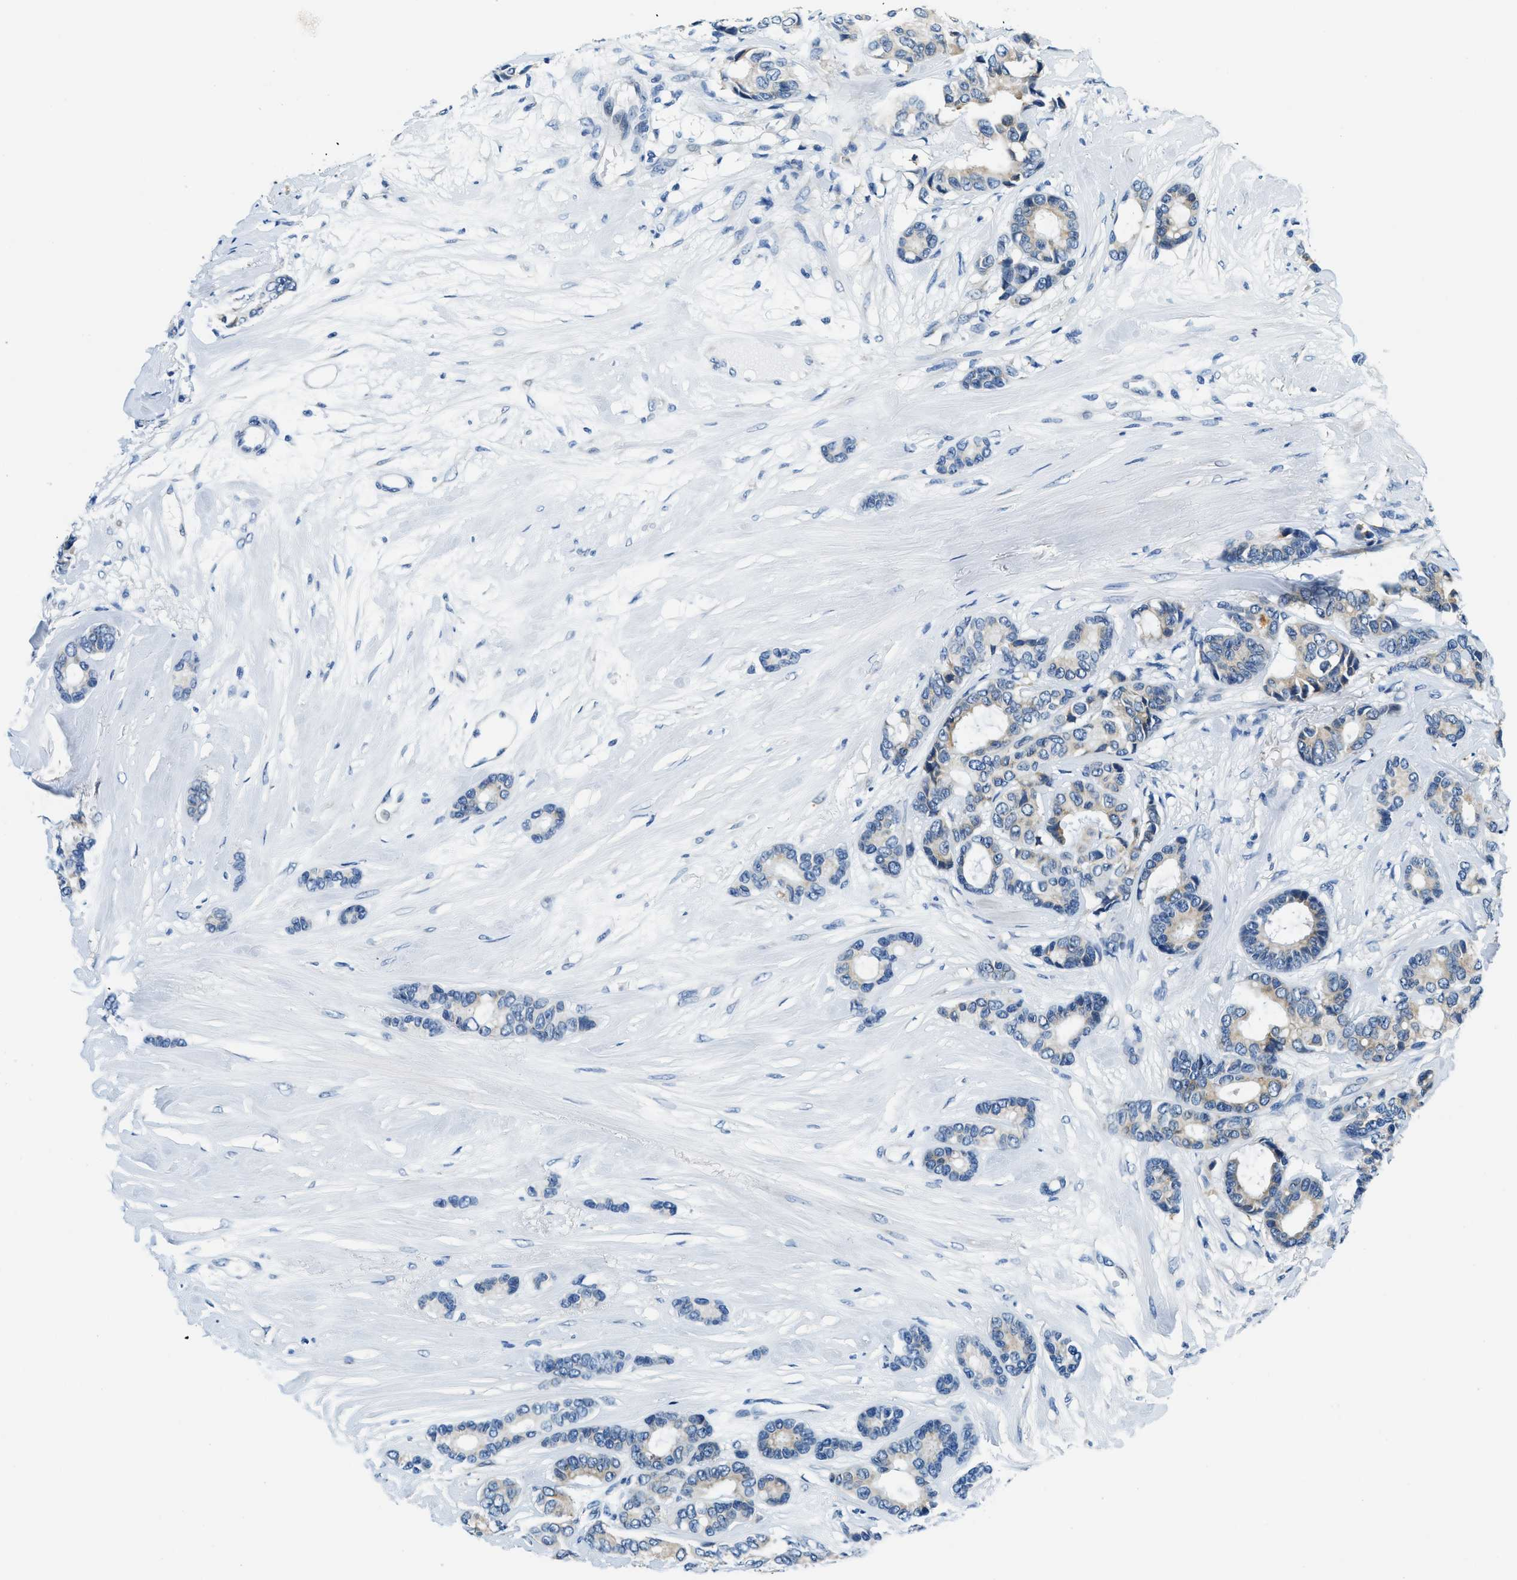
{"staining": {"intensity": "weak", "quantity": "<25%", "location": "cytoplasmic/membranous"}, "tissue": "breast cancer", "cell_type": "Tumor cells", "image_type": "cancer", "snomed": [{"axis": "morphology", "description": "Duct carcinoma"}, {"axis": "topography", "description": "Breast"}], "caption": "DAB immunohistochemical staining of human breast cancer demonstrates no significant expression in tumor cells.", "gene": "UBAC2", "patient": {"sex": "female", "age": 87}}